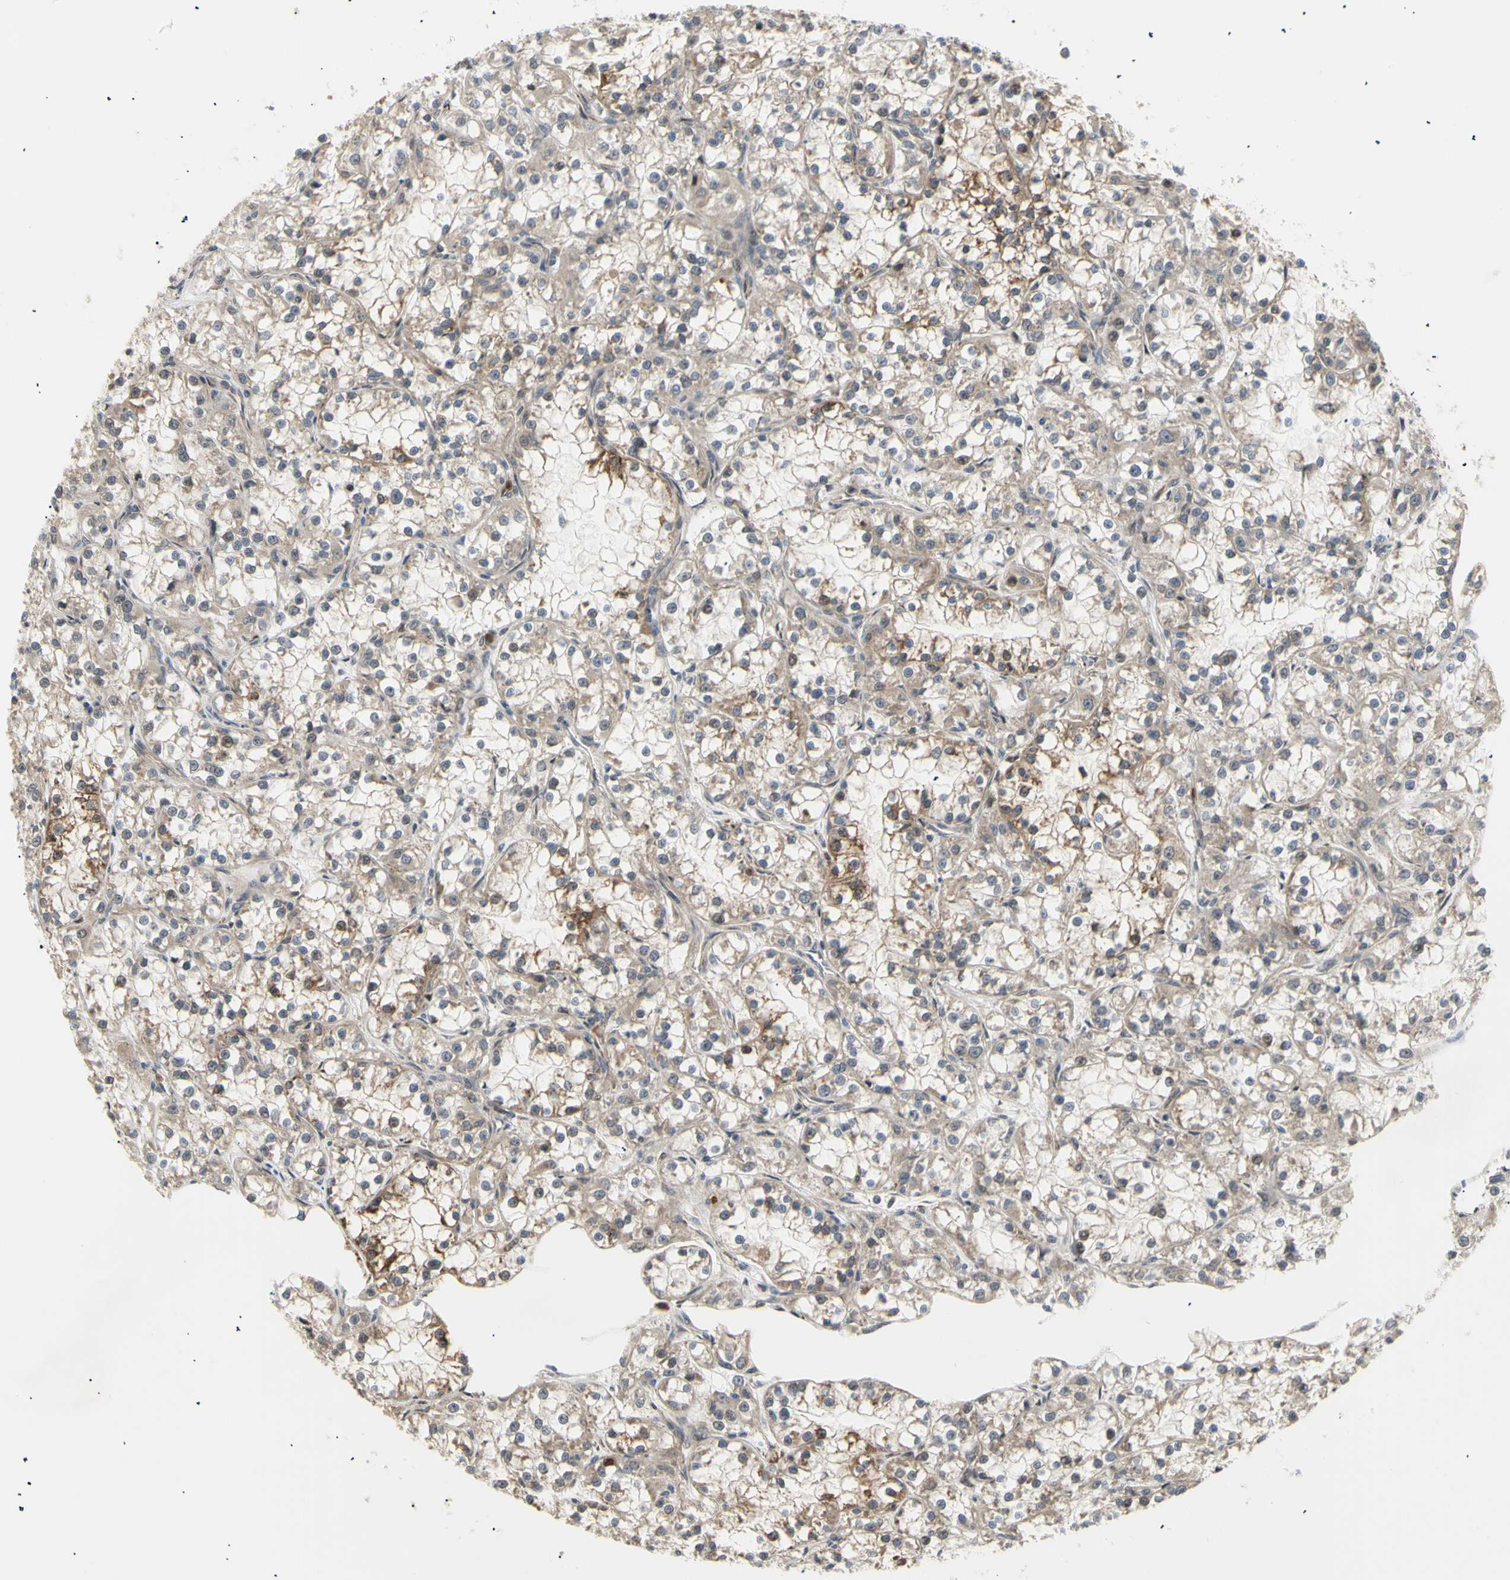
{"staining": {"intensity": "weak", "quantity": "25%-75%", "location": "cytoplasmic/membranous"}, "tissue": "renal cancer", "cell_type": "Tumor cells", "image_type": "cancer", "snomed": [{"axis": "morphology", "description": "Adenocarcinoma, NOS"}, {"axis": "topography", "description": "Kidney"}], "caption": "Immunohistochemical staining of human adenocarcinoma (renal) exhibits low levels of weak cytoplasmic/membranous protein expression in about 25%-75% of tumor cells. (brown staining indicates protein expression, while blue staining denotes nuclei).", "gene": "TUBG2", "patient": {"sex": "female", "age": 52}}